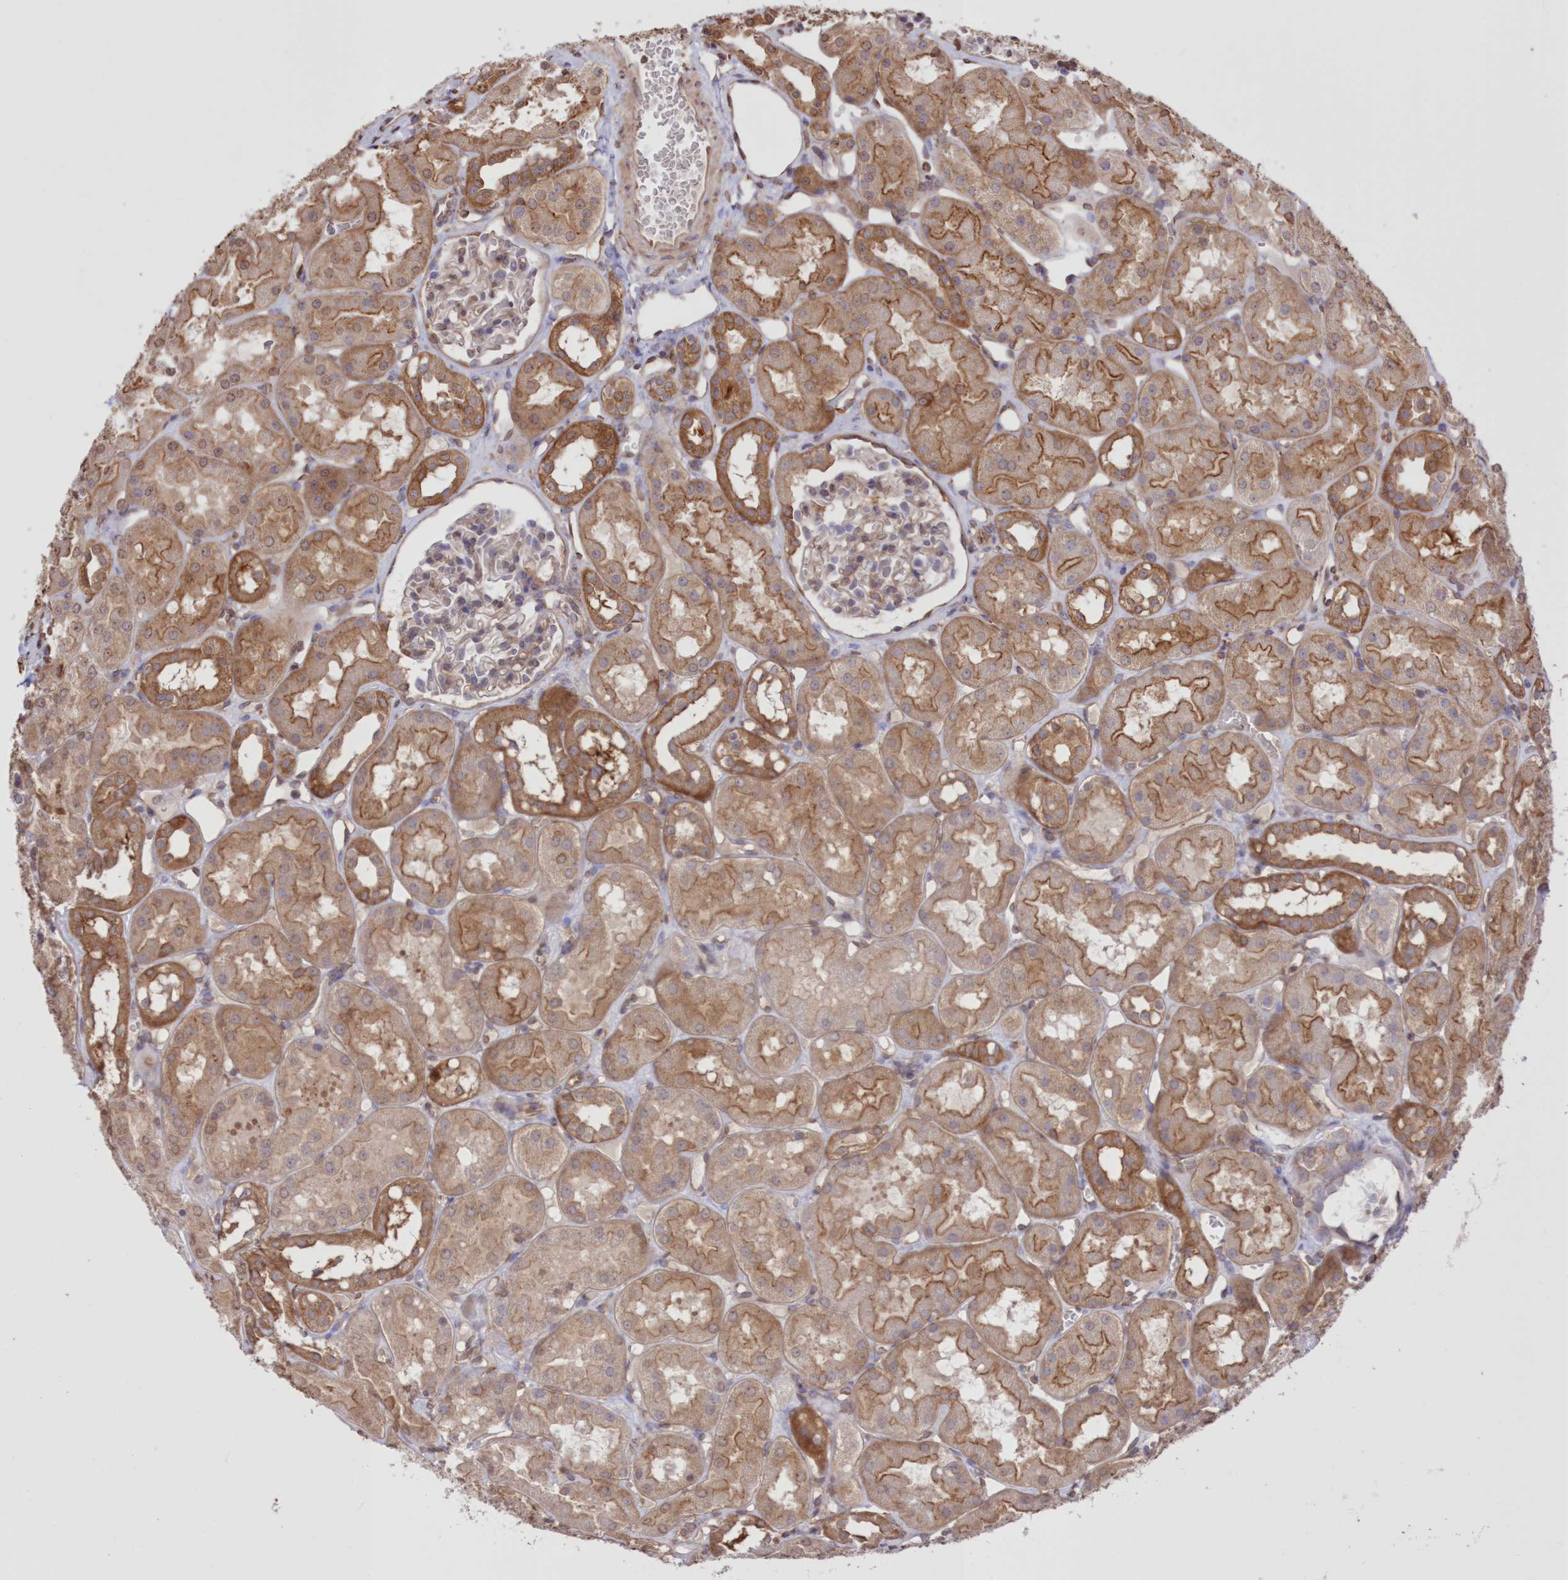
{"staining": {"intensity": "weak", "quantity": "25%-75%", "location": "cytoplasmic/membranous"}, "tissue": "kidney", "cell_type": "Cells in glomeruli", "image_type": "normal", "snomed": [{"axis": "morphology", "description": "Normal tissue, NOS"}, {"axis": "topography", "description": "Kidney"}], "caption": "IHC histopathology image of normal human kidney stained for a protein (brown), which demonstrates low levels of weak cytoplasmic/membranous staining in approximately 25%-75% of cells in glomeruli.", "gene": "FCHO2", "patient": {"sex": "male", "age": 16}}